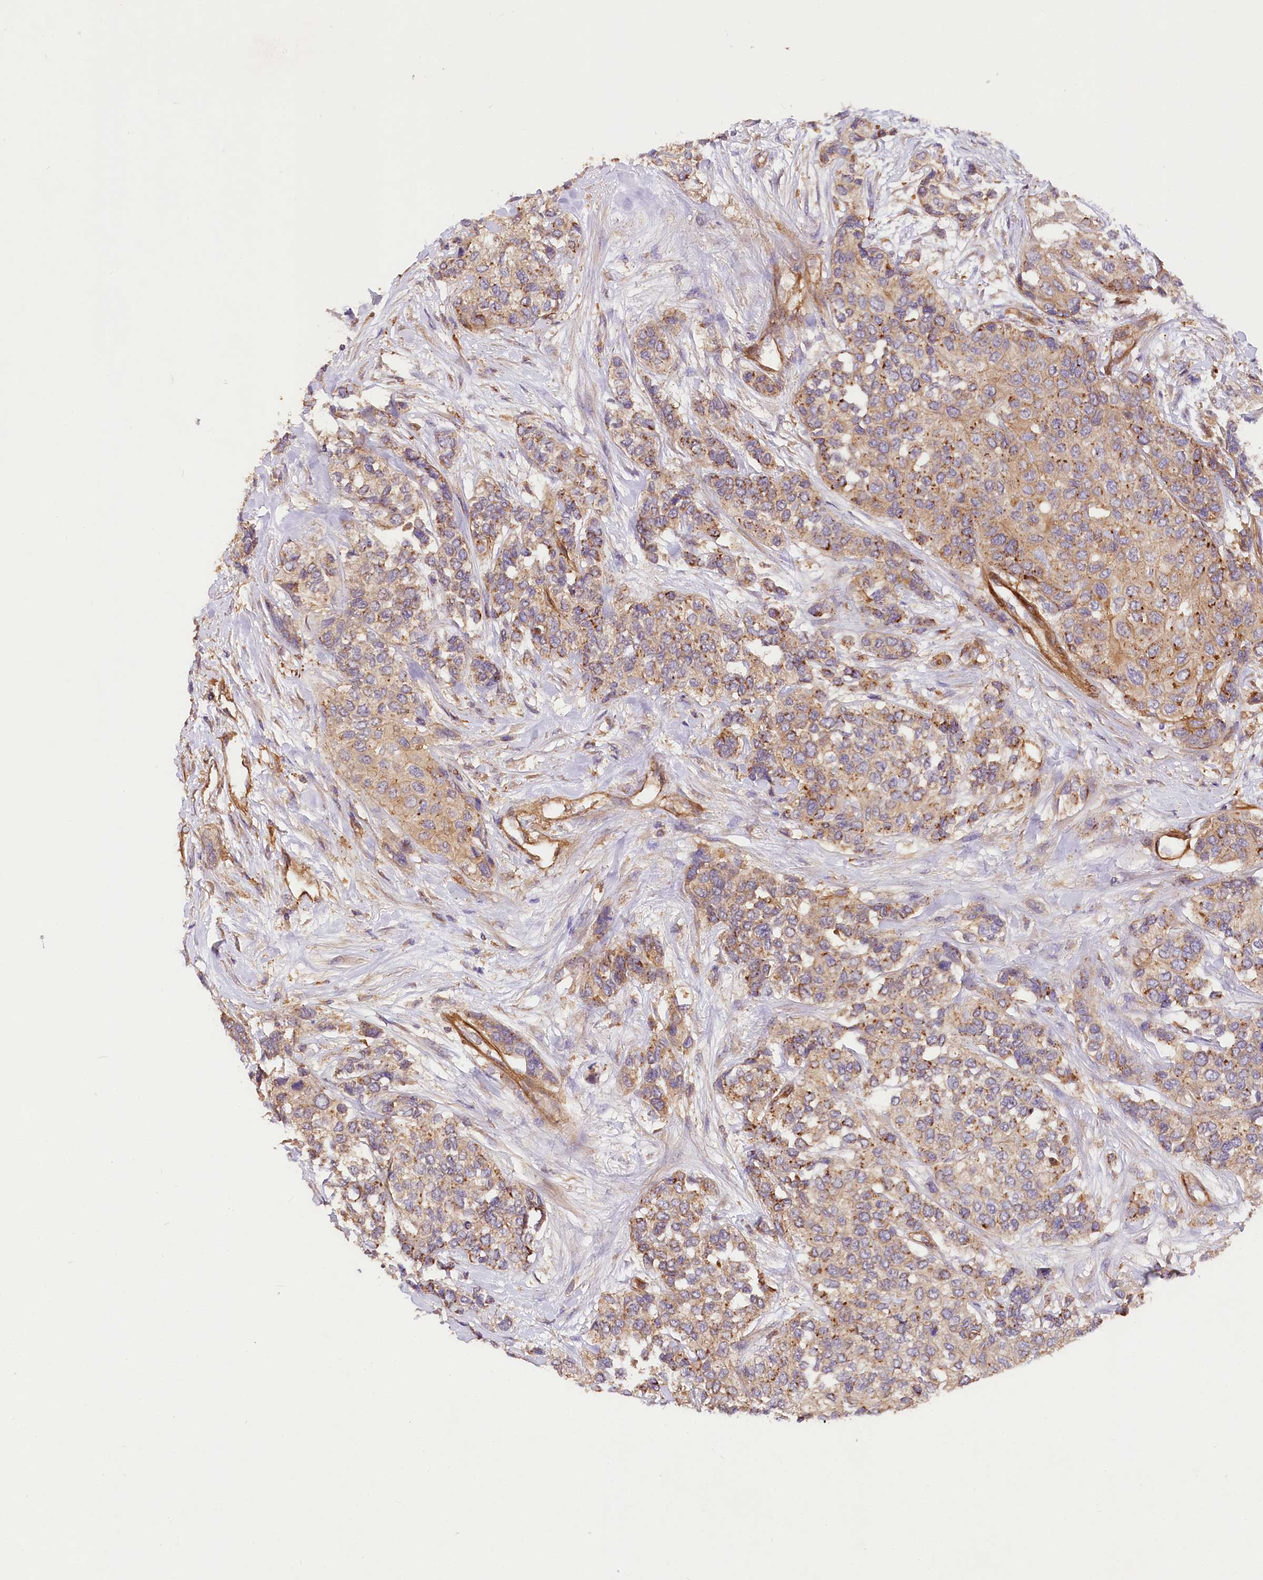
{"staining": {"intensity": "weak", "quantity": "25%-75%", "location": "cytoplasmic/membranous"}, "tissue": "urothelial cancer", "cell_type": "Tumor cells", "image_type": "cancer", "snomed": [{"axis": "morphology", "description": "Normal tissue, NOS"}, {"axis": "morphology", "description": "Urothelial carcinoma, High grade"}, {"axis": "topography", "description": "Vascular tissue"}, {"axis": "topography", "description": "Urinary bladder"}], "caption": "IHC of human urothelial cancer exhibits low levels of weak cytoplasmic/membranous expression in approximately 25%-75% of tumor cells. Nuclei are stained in blue.", "gene": "CSAD", "patient": {"sex": "female", "age": 56}}